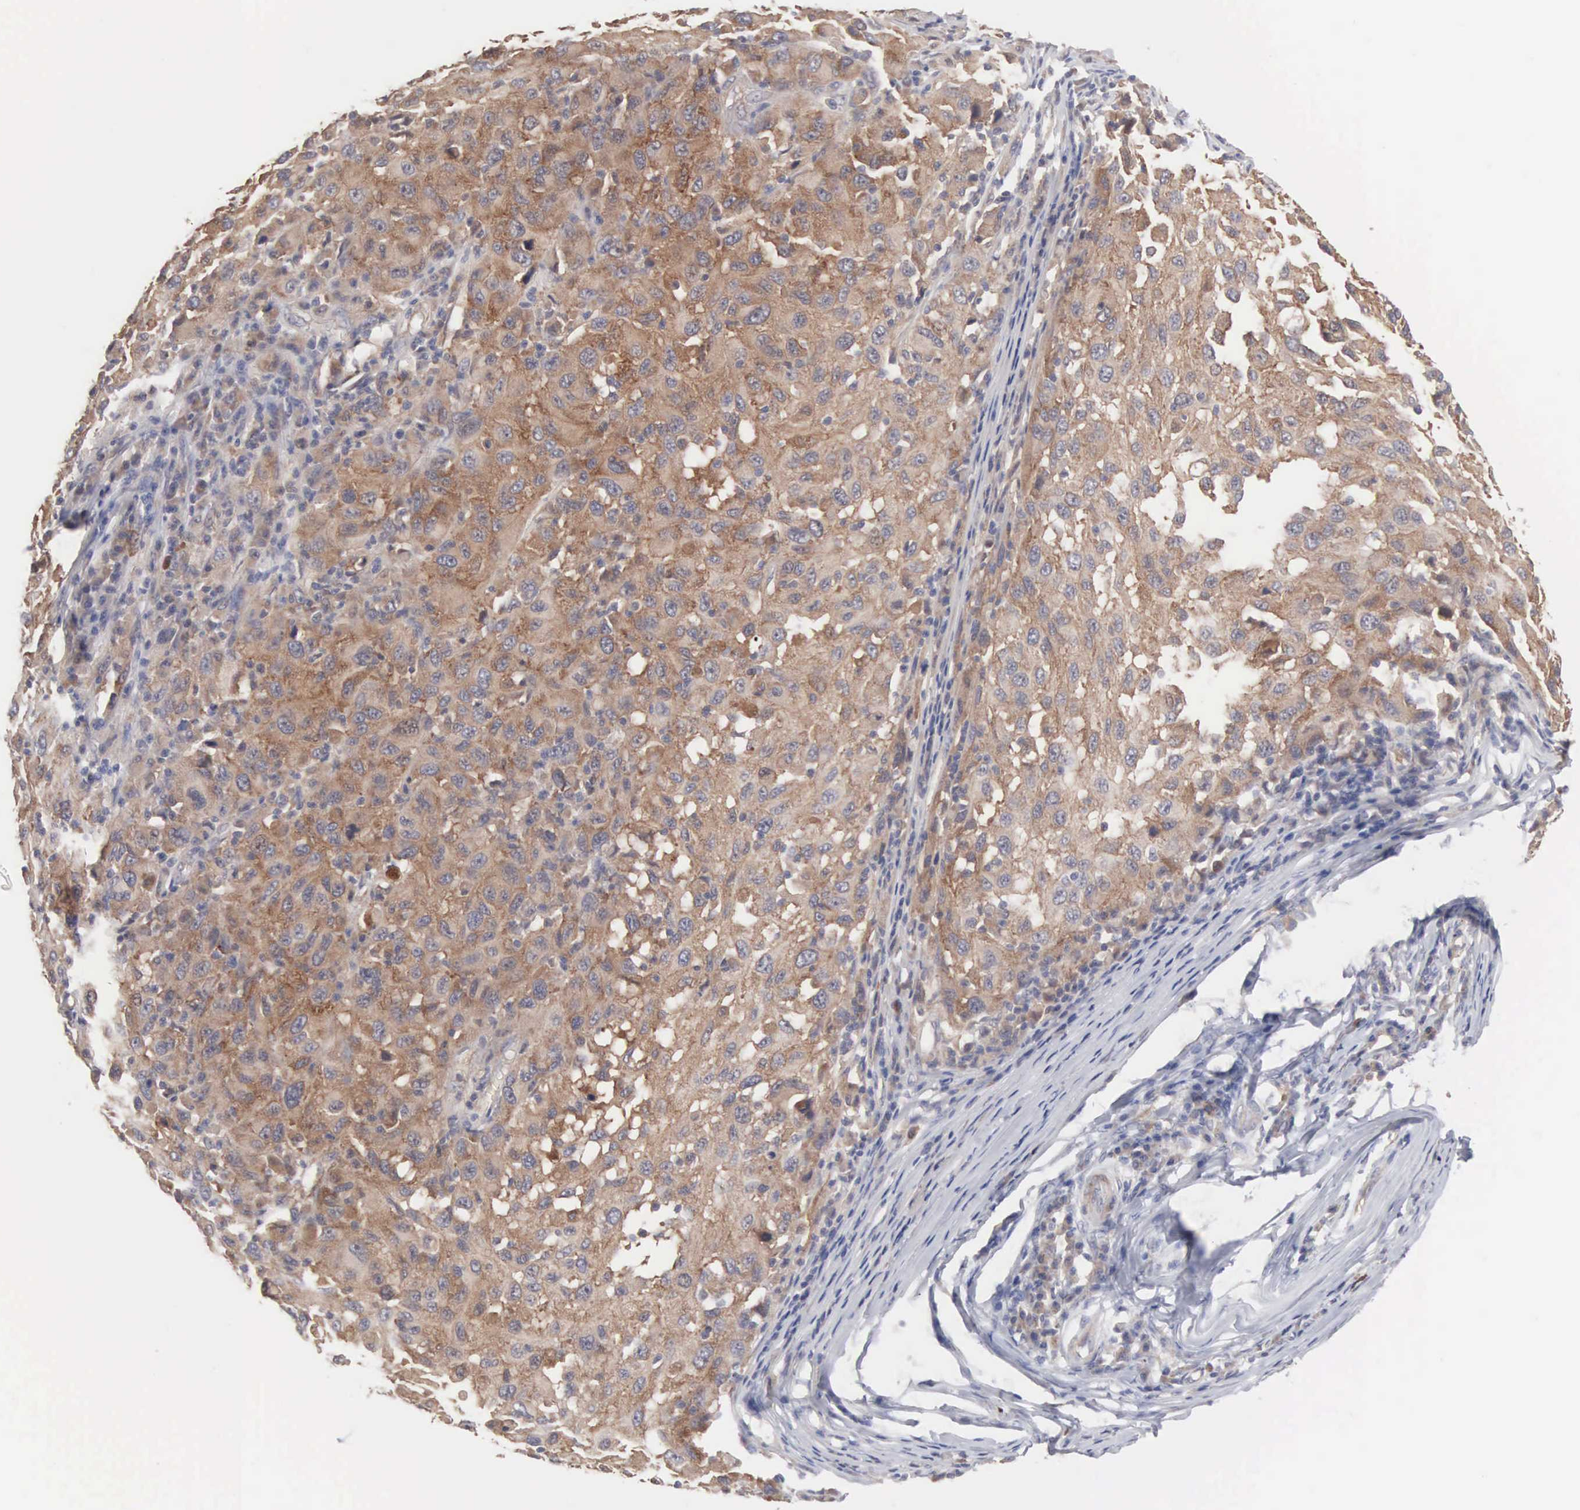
{"staining": {"intensity": "moderate", "quantity": ">75%", "location": "cytoplasmic/membranous"}, "tissue": "melanoma", "cell_type": "Tumor cells", "image_type": "cancer", "snomed": [{"axis": "morphology", "description": "Malignant melanoma, NOS"}, {"axis": "topography", "description": "Skin"}], "caption": "Human melanoma stained with a protein marker demonstrates moderate staining in tumor cells.", "gene": "INF2", "patient": {"sex": "female", "age": 77}}